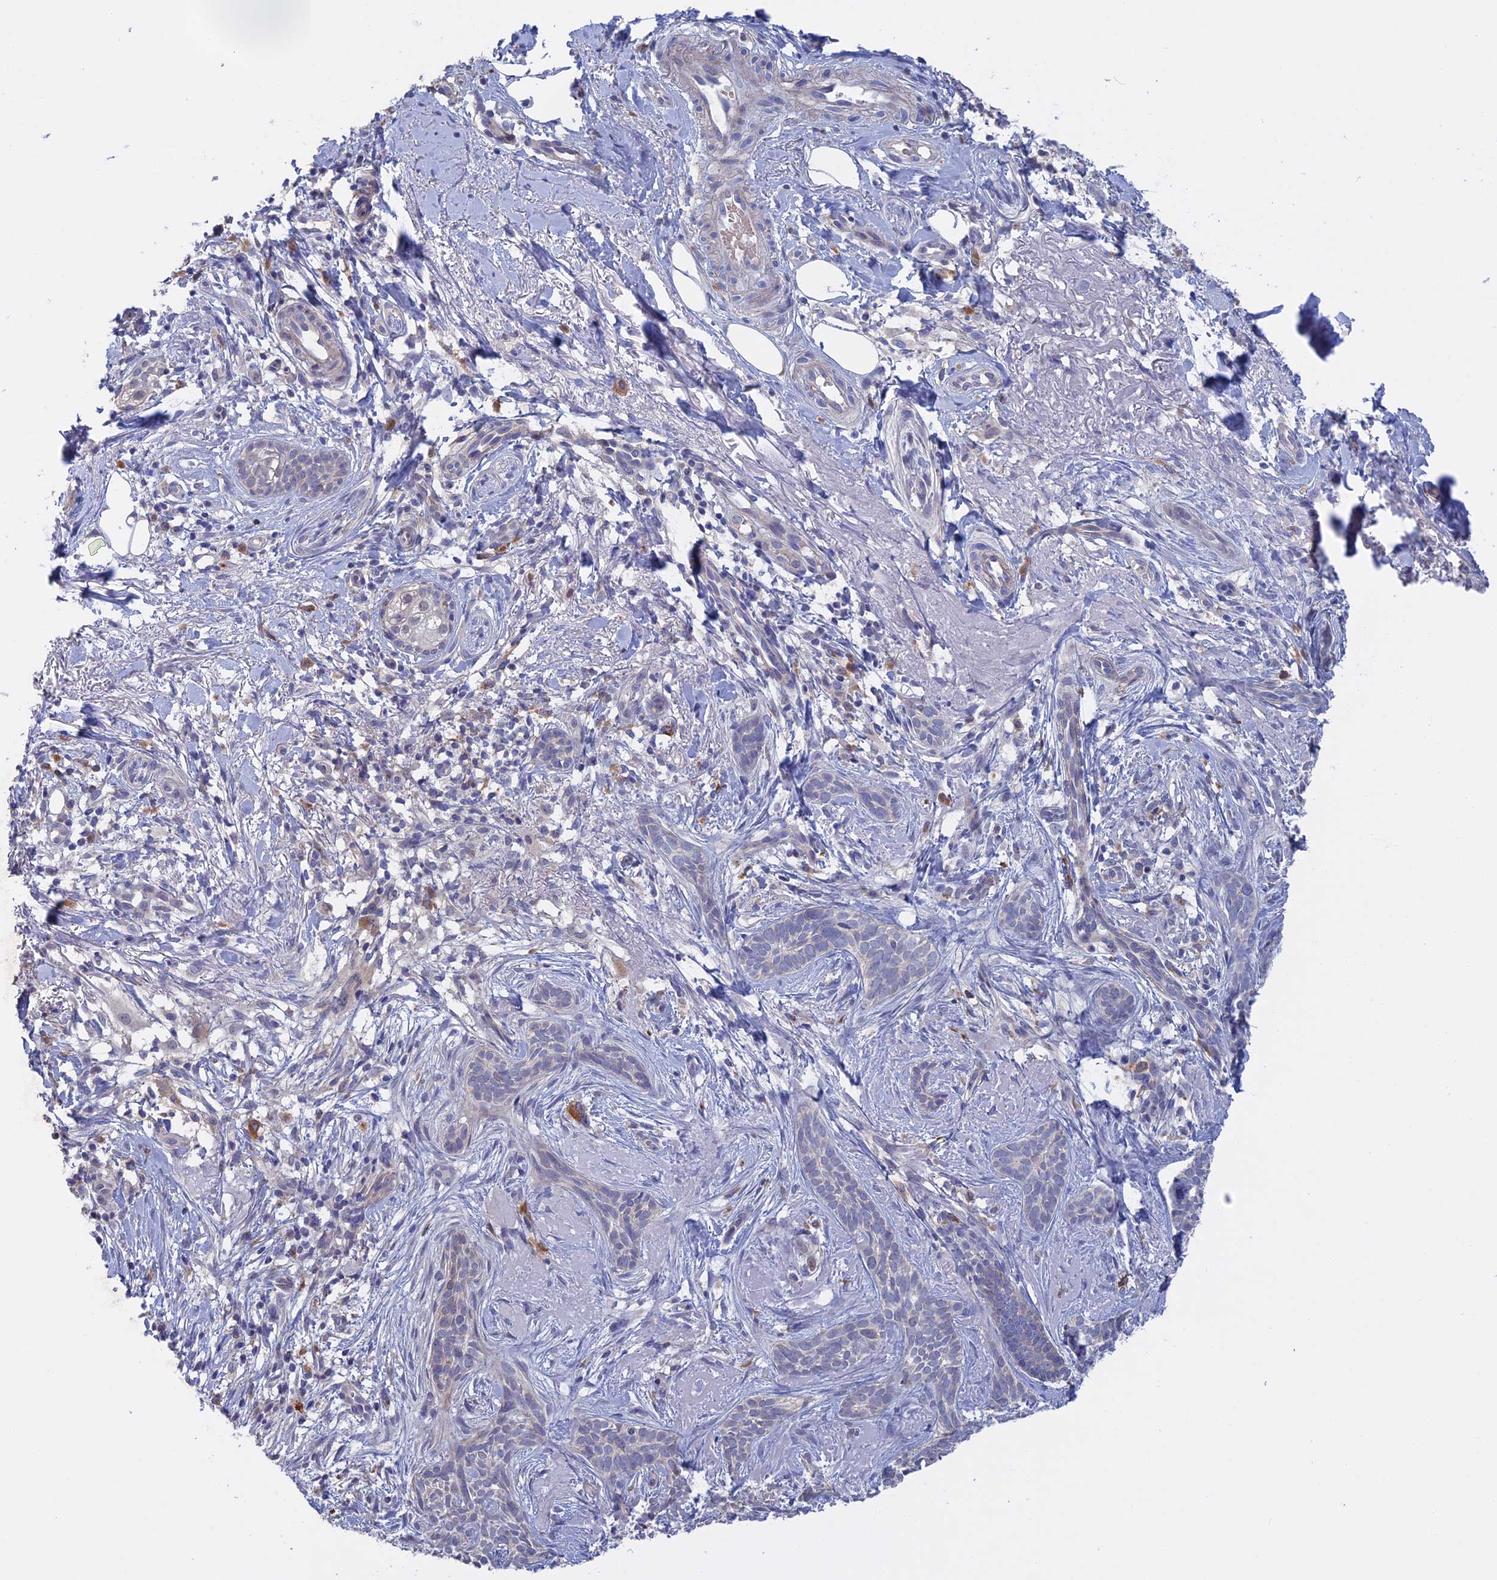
{"staining": {"intensity": "negative", "quantity": "none", "location": "none"}, "tissue": "skin cancer", "cell_type": "Tumor cells", "image_type": "cancer", "snomed": [{"axis": "morphology", "description": "Basal cell carcinoma"}, {"axis": "topography", "description": "Skin"}], "caption": "High power microscopy micrograph of an immunohistochemistry image of basal cell carcinoma (skin), revealing no significant expression in tumor cells.", "gene": "SLC2A6", "patient": {"sex": "female", "age": 76}}